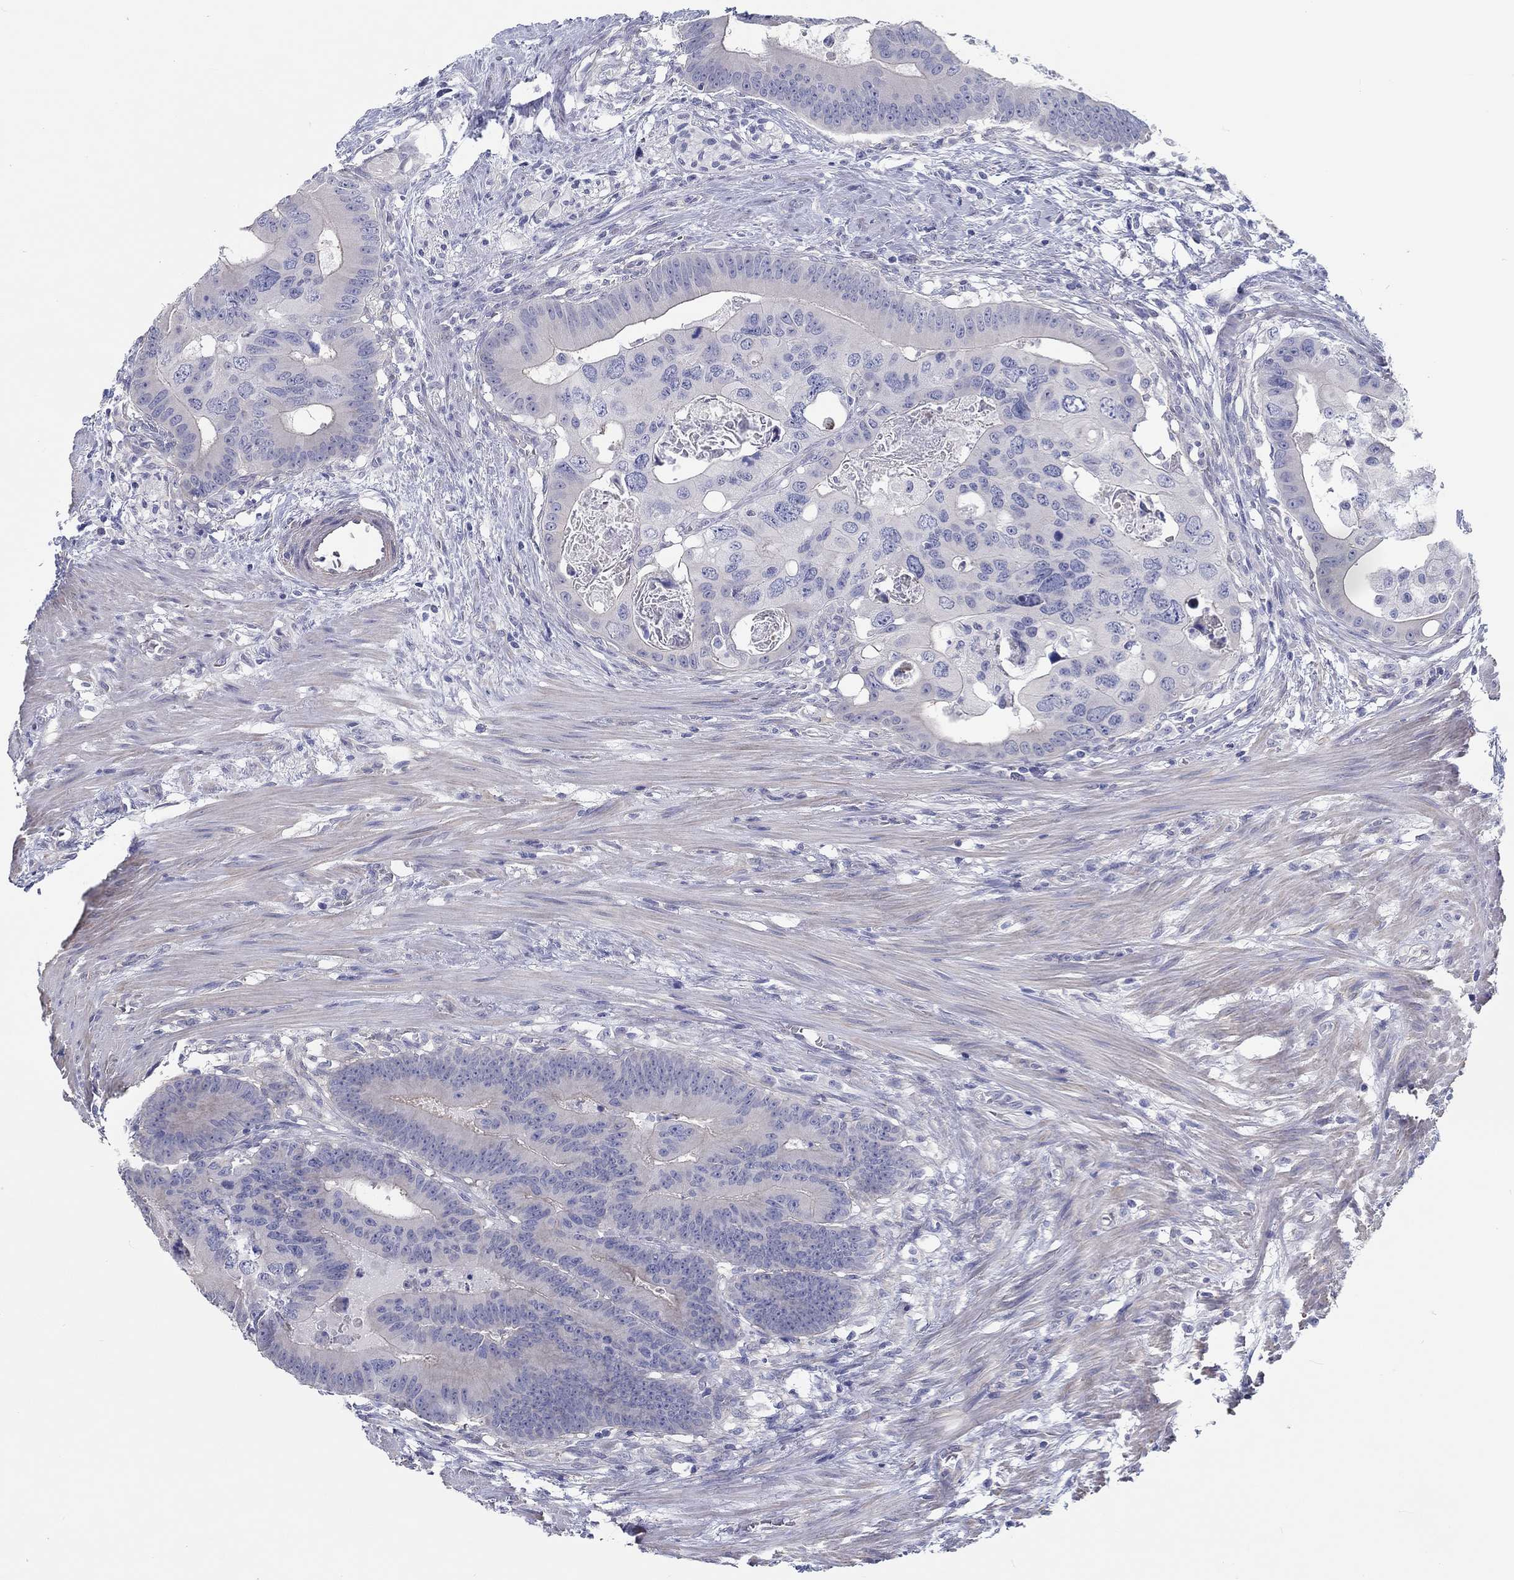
{"staining": {"intensity": "negative", "quantity": "none", "location": "none"}, "tissue": "colorectal cancer", "cell_type": "Tumor cells", "image_type": "cancer", "snomed": [{"axis": "morphology", "description": "Adenocarcinoma, NOS"}, {"axis": "topography", "description": "Rectum"}], "caption": "This is an immunohistochemistry histopathology image of human colorectal cancer (adenocarcinoma). There is no staining in tumor cells.", "gene": "CRYGD", "patient": {"sex": "male", "age": 64}}